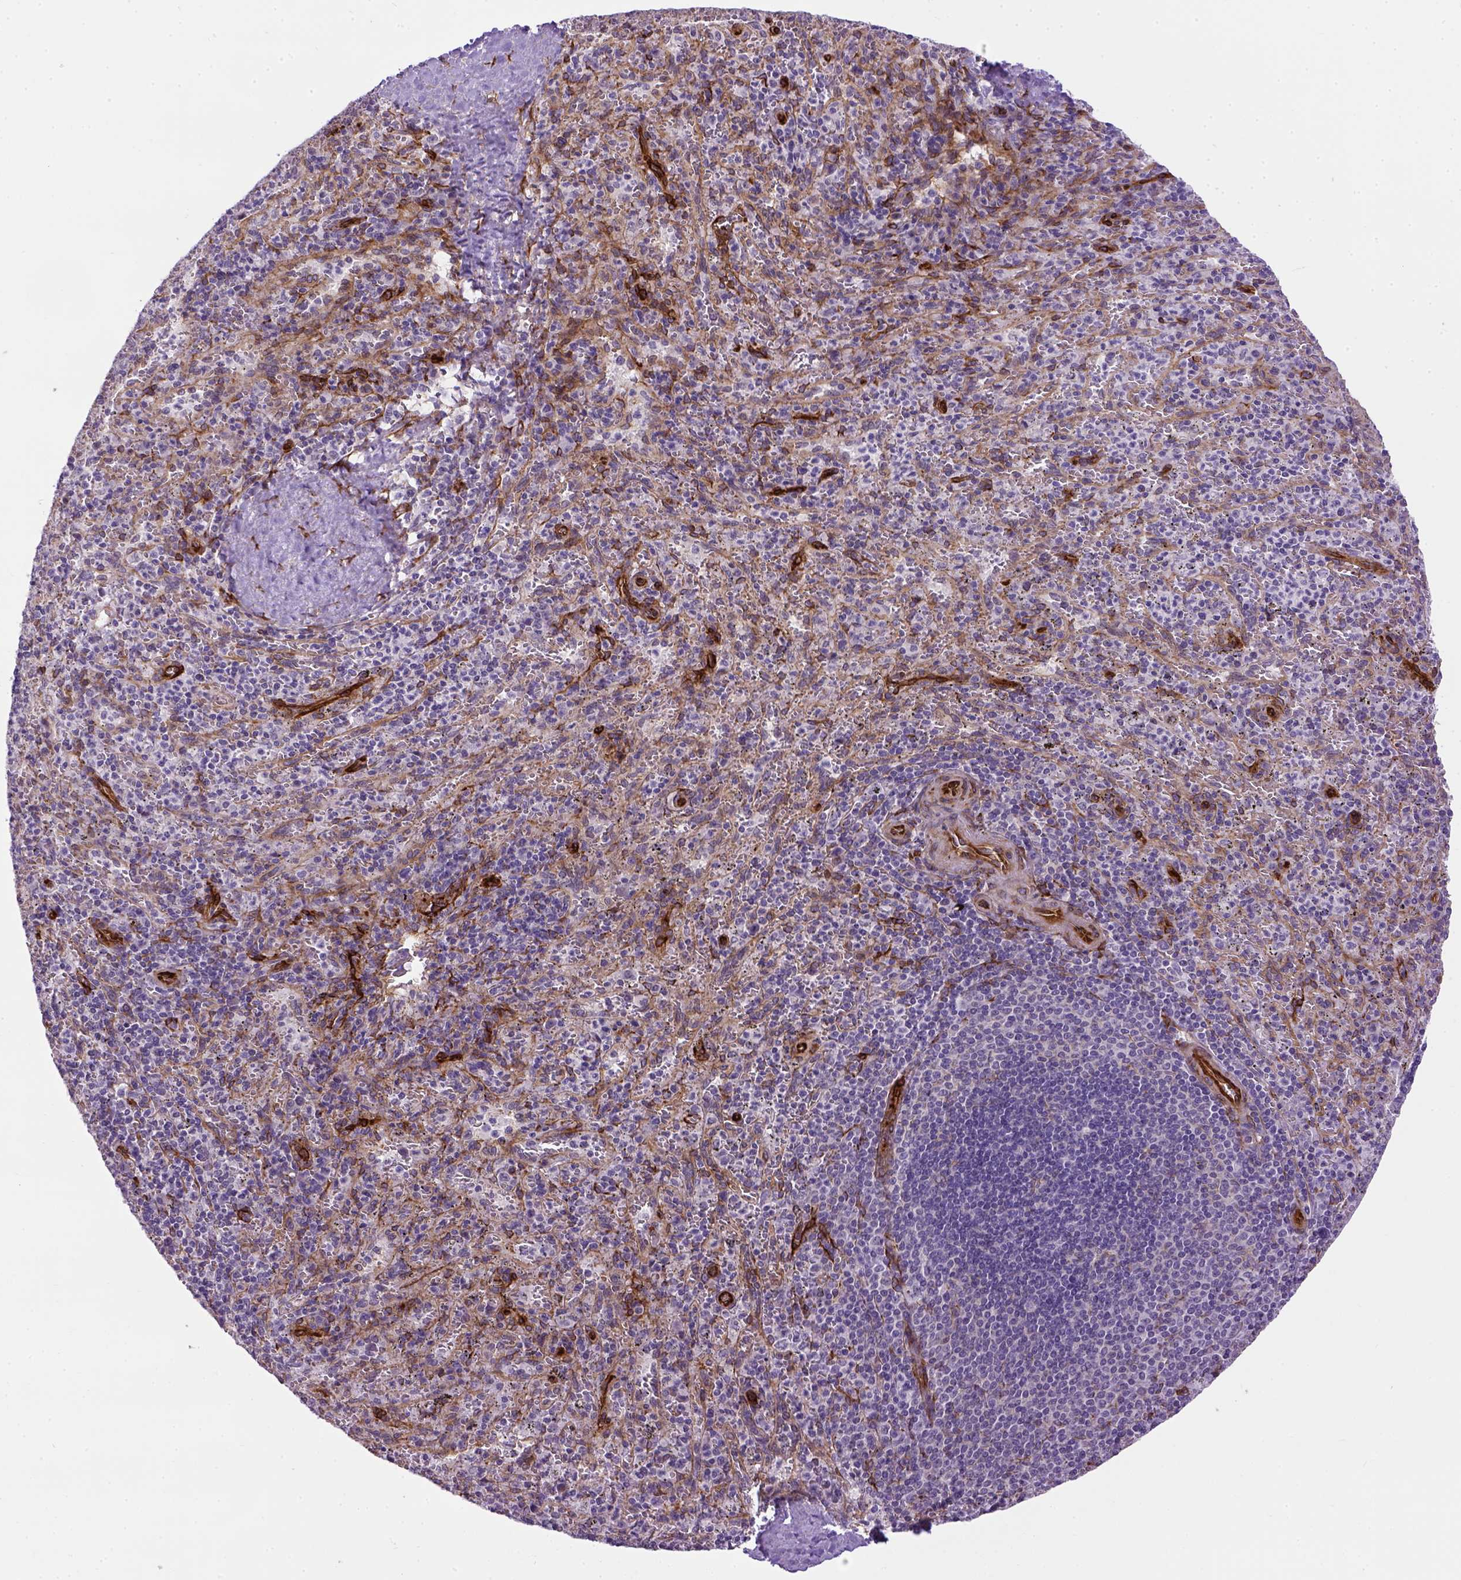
{"staining": {"intensity": "moderate", "quantity": "<25%", "location": "cytoplasmic/membranous"}, "tissue": "spleen", "cell_type": "Cells in red pulp", "image_type": "normal", "snomed": [{"axis": "morphology", "description": "Normal tissue, NOS"}, {"axis": "topography", "description": "Spleen"}], "caption": "A brown stain highlights moderate cytoplasmic/membranous expression of a protein in cells in red pulp of benign spleen.", "gene": "KAZN", "patient": {"sex": "male", "age": 57}}